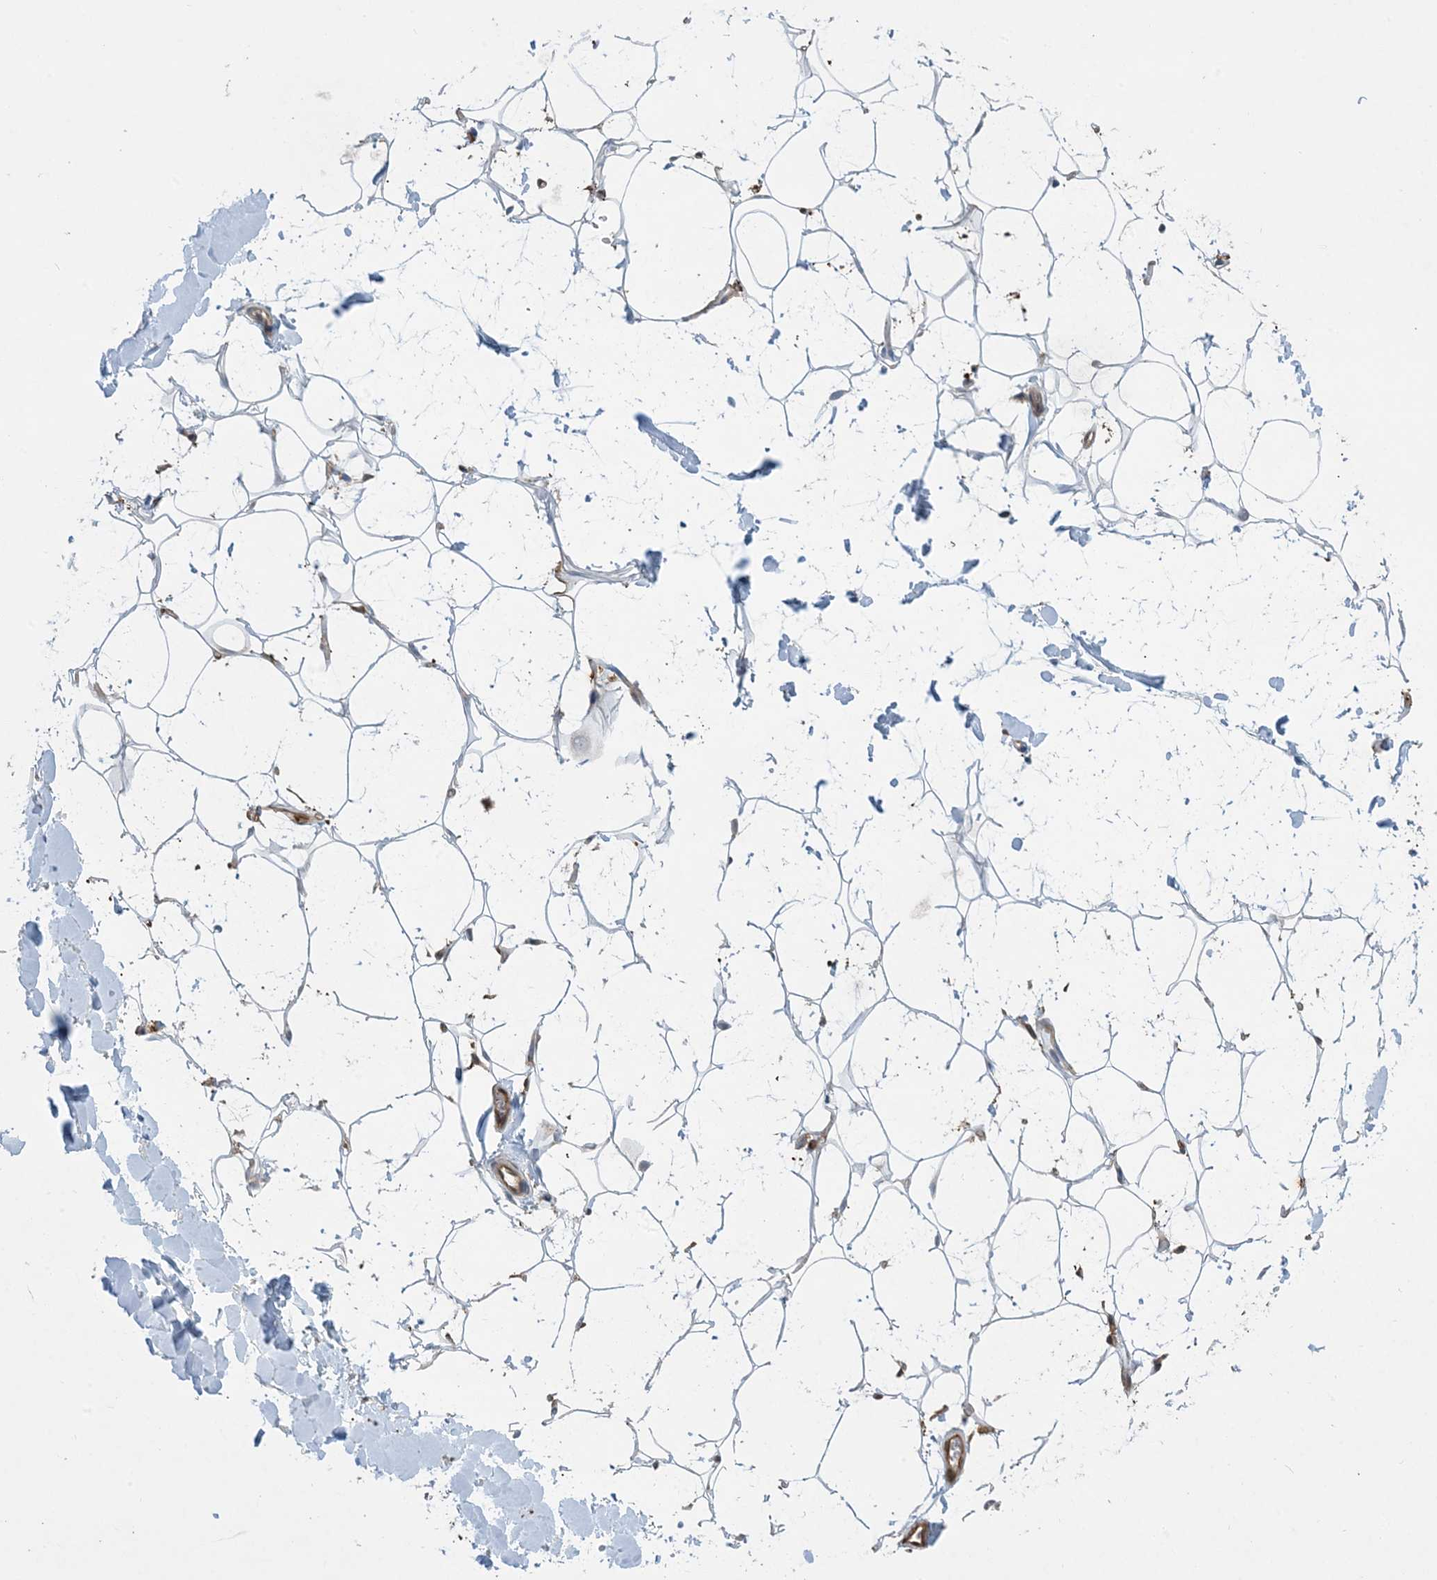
{"staining": {"intensity": "negative", "quantity": "none", "location": "none"}, "tissue": "adipose tissue", "cell_type": "Adipocytes", "image_type": "normal", "snomed": [{"axis": "morphology", "description": "Normal tissue, NOS"}, {"axis": "topography", "description": "Breast"}], "caption": "Immunohistochemistry (IHC) histopathology image of normal adipose tissue: human adipose tissue stained with DAB (3,3'-diaminobenzidine) displays no significant protein expression in adipocytes.", "gene": "TMSB4X", "patient": {"sex": "female", "age": 26}}